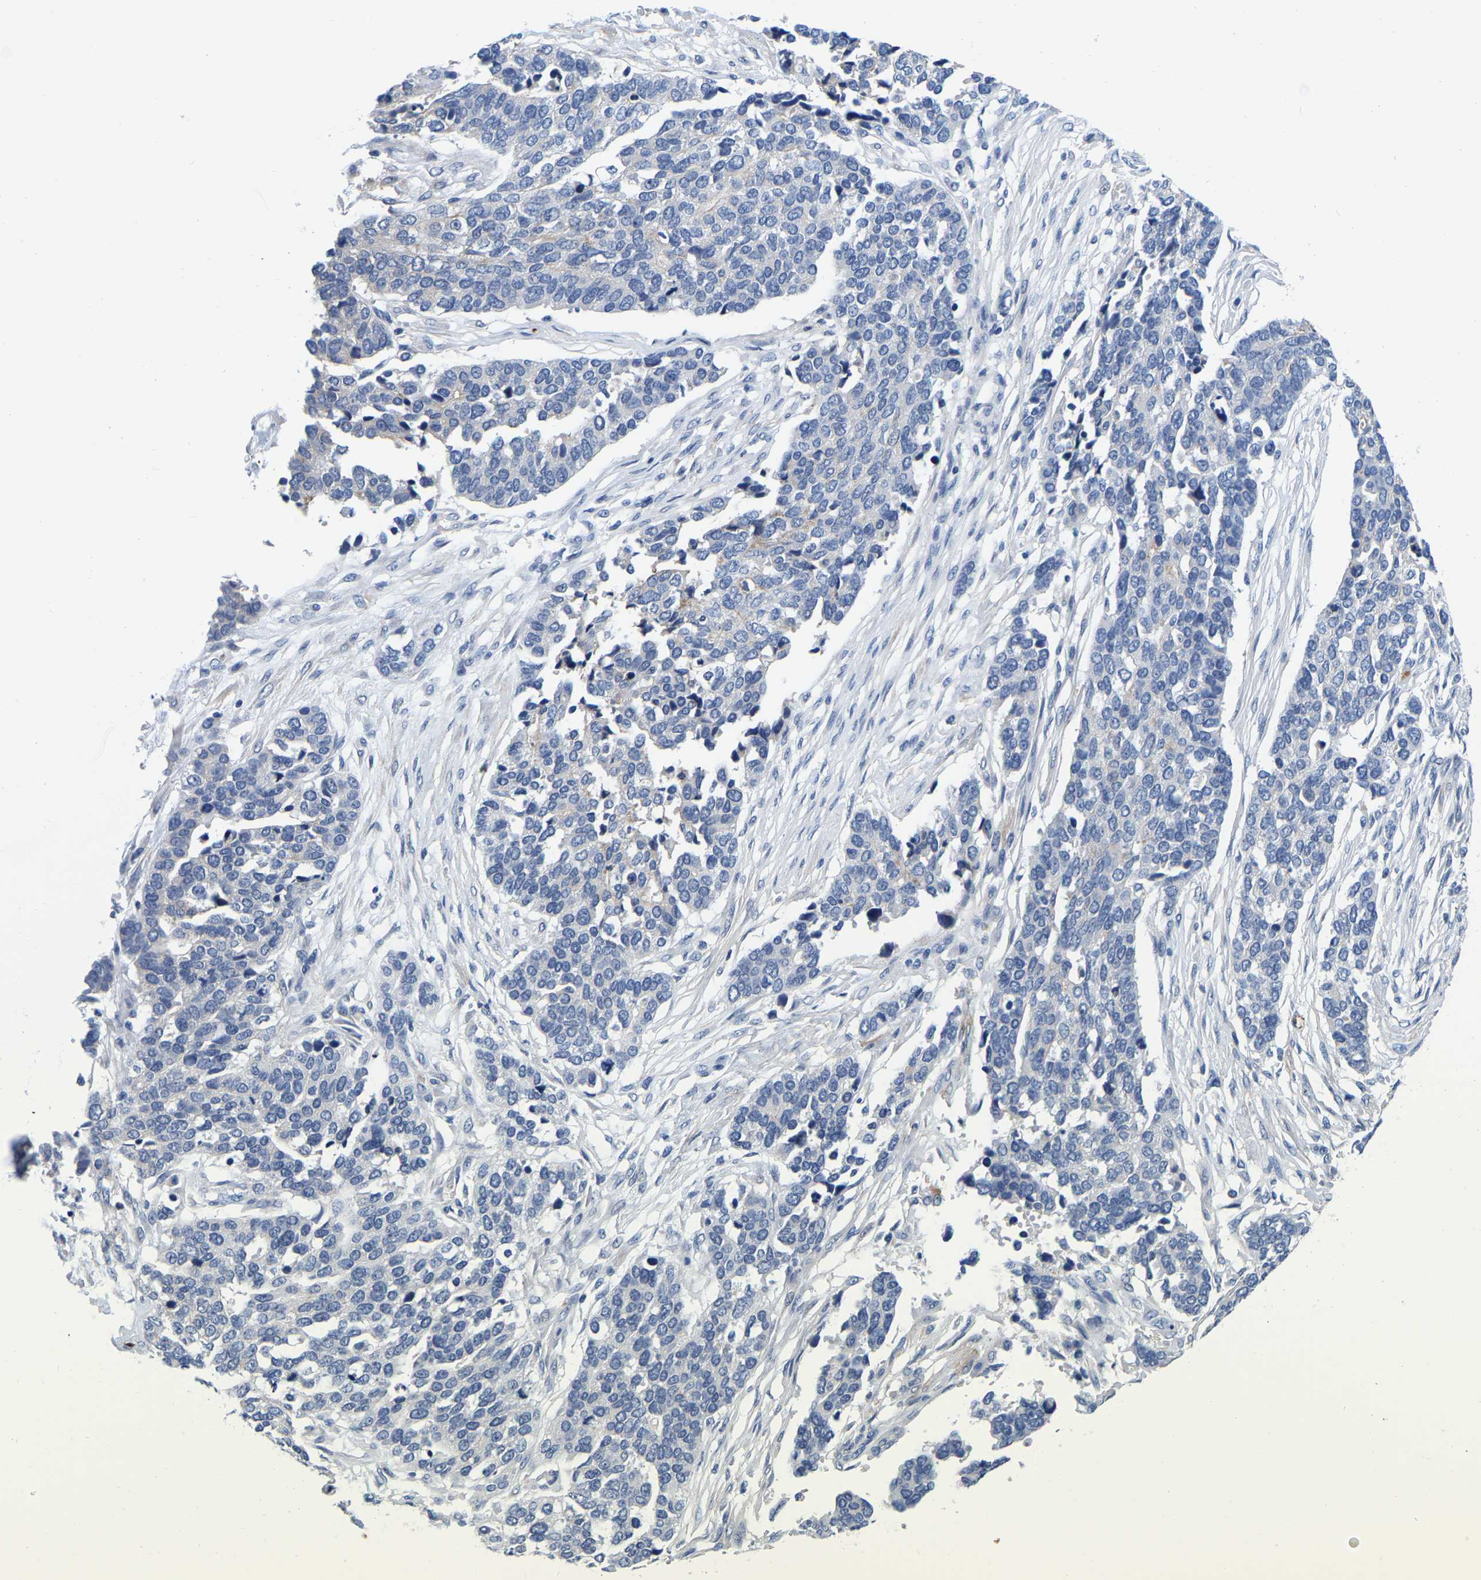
{"staining": {"intensity": "negative", "quantity": "none", "location": "none"}, "tissue": "ovarian cancer", "cell_type": "Tumor cells", "image_type": "cancer", "snomed": [{"axis": "morphology", "description": "Cystadenocarcinoma, serous, NOS"}, {"axis": "topography", "description": "Ovary"}], "caption": "DAB (3,3'-diaminobenzidine) immunohistochemical staining of human ovarian cancer (serous cystadenocarcinoma) reveals no significant positivity in tumor cells. (Stains: DAB IHC with hematoxylin counter stain, Microscopy: brightfield microscopy at high magnification).", "gene": "RAB27B", "patient": {"sex": "female", "age": 44}}